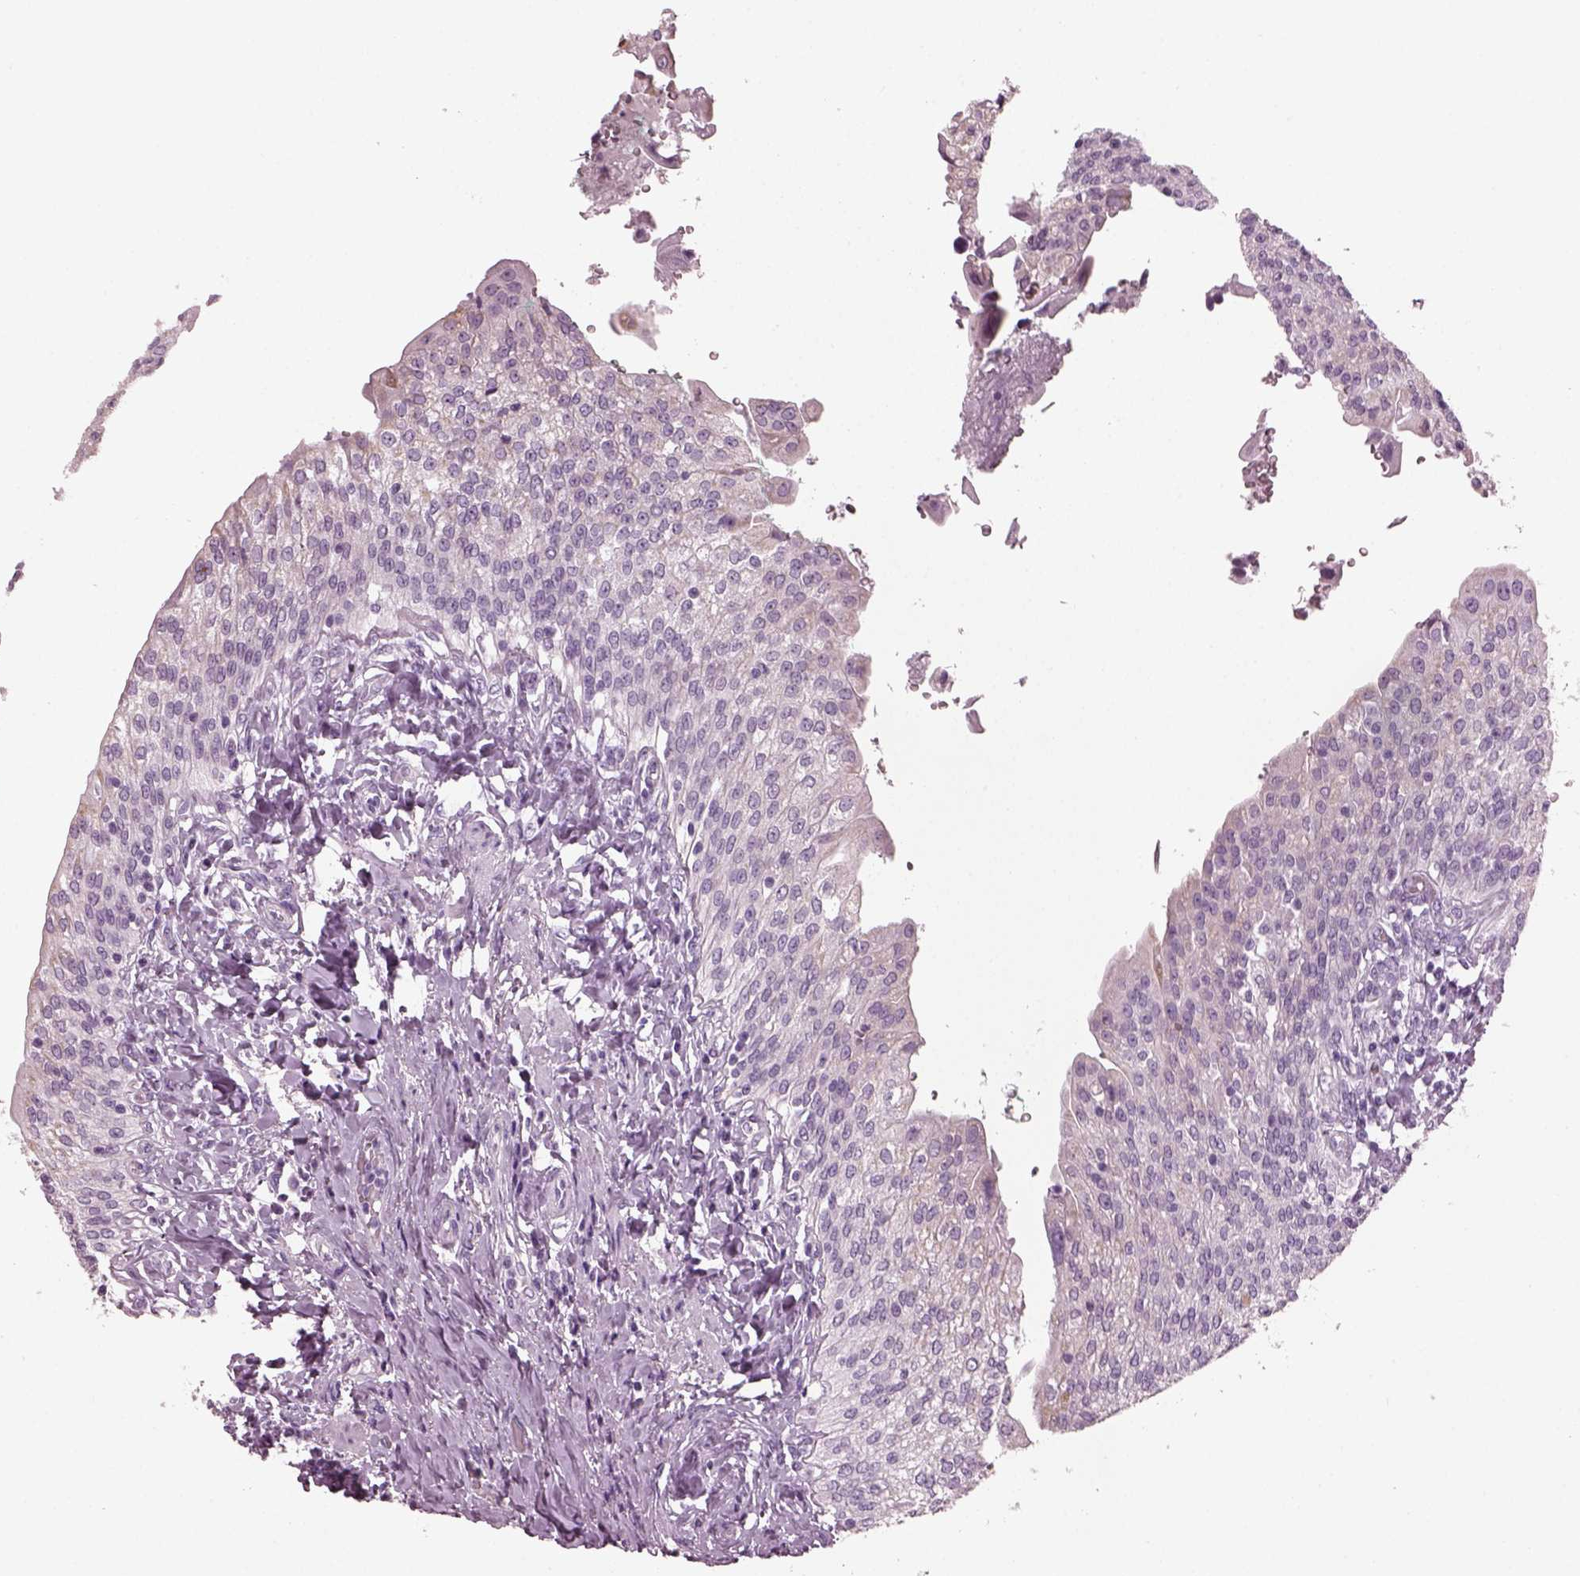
{"staining": {"intensity": "negative", "quantity": "none", "location": "none"}, "tissue": "urinary bladder", "cell_type": "Urothelial cells", "image_type": "normal", "snomed": [{"axis": "morphology", "description": "Normal tissue, NOS"}, {"axis": "morphology", "description": "Inflammation, NOS"}, {"axis": "topography", "description": "Urinary bladder"}], "caption": "Immunohistochemistry micrograph of benign urinary bladder: human urinary bladder stained with DAB (3,3'-diaminobenzidine) demonstrates no significant protein expression in urothelial cells.", "gene": "PDC", "patient": {"sex": "male", "age": 64}}